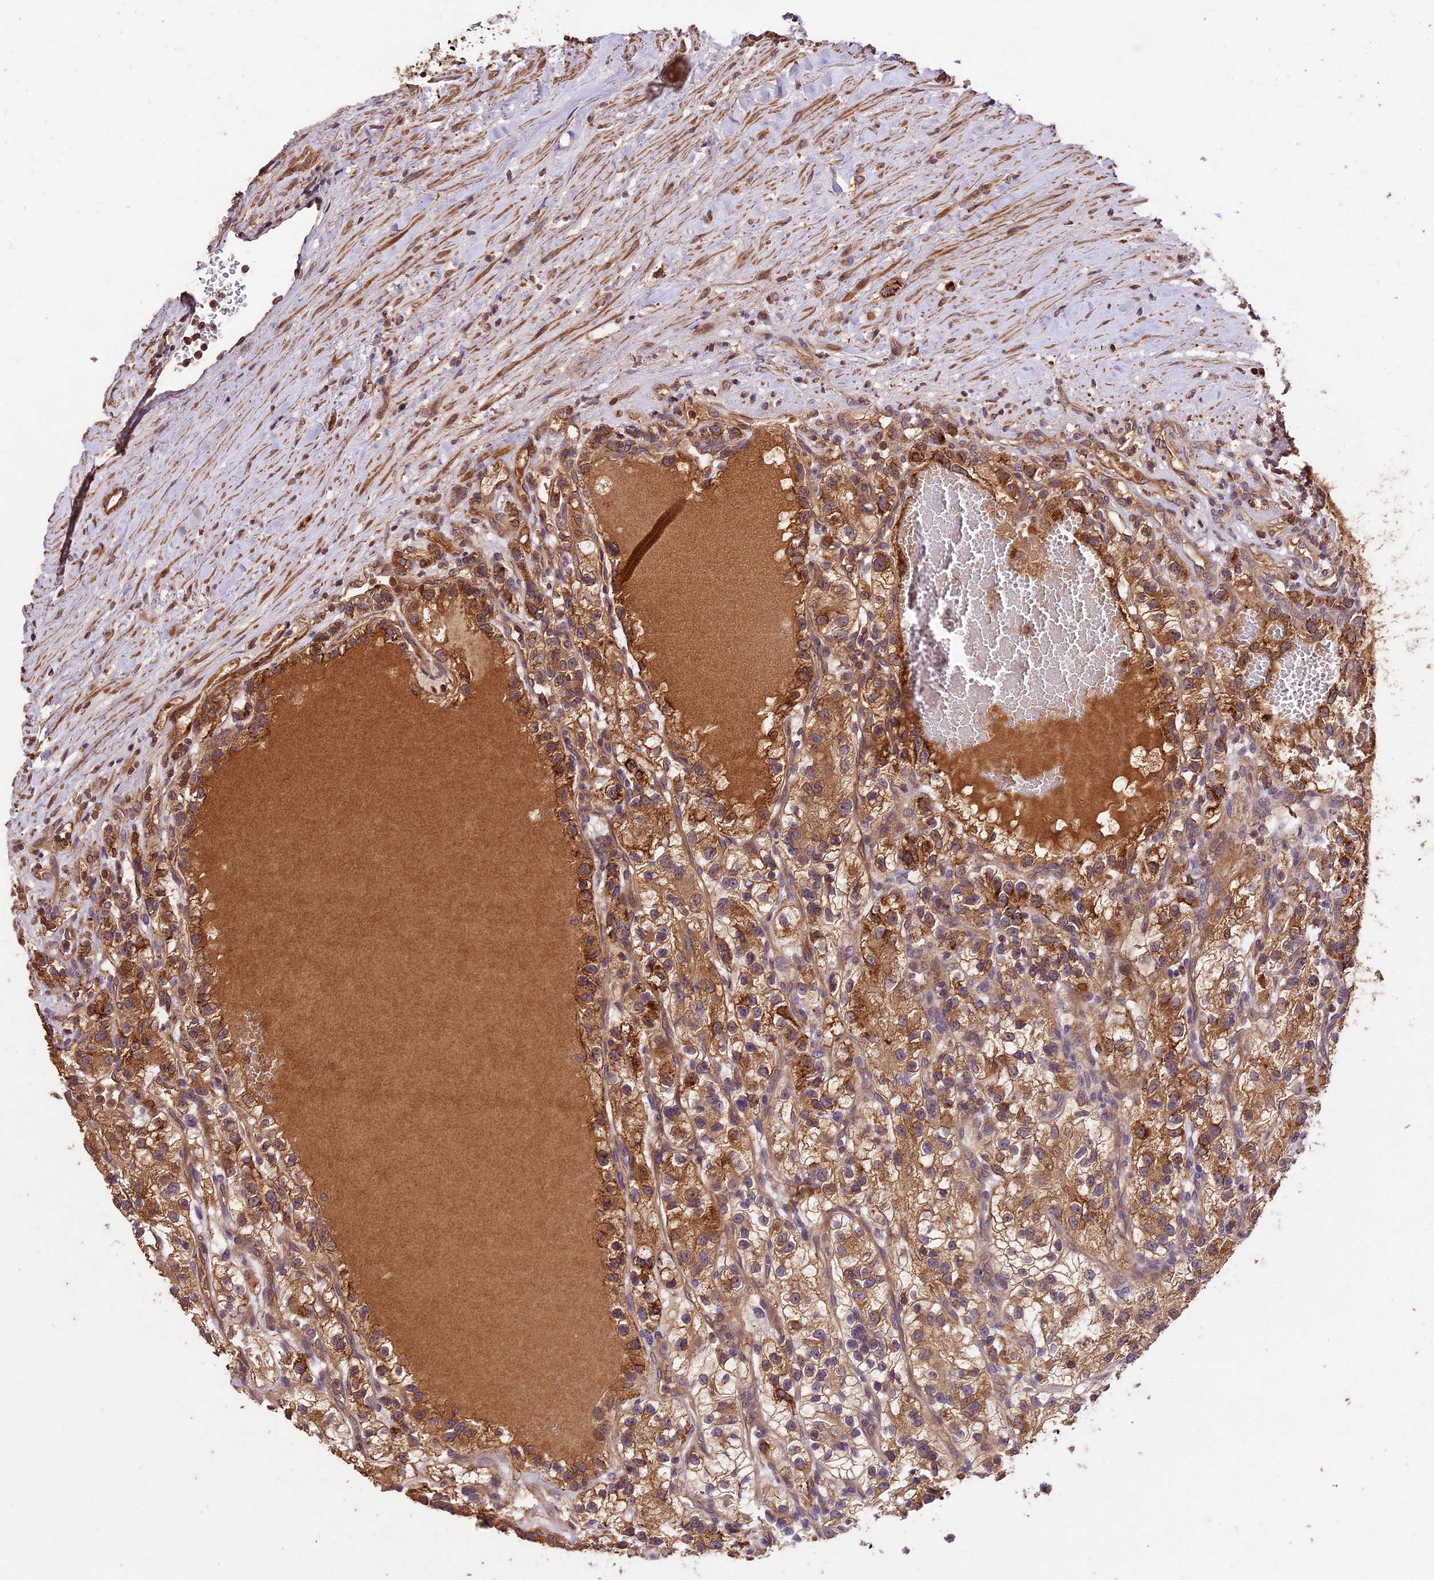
{"staining": {"intensity": "moderate", "quantity": ">75%", "location": "cytoplasmic/membranous"}, "tissue": "renal cancer", "cell_type": "Tumor cells", "image_type": "cancer", "snomed": [{"axis": "morphology", "description": "Adenocarcinoma, NOS"}, {"axis": "topography", "description": "Kidney"}], "caption": "High-magnification brightfield microscopy of adenocarcinoma (renal) stained with DAB (brown) and counterstained with hematoxylin (blue). tumor cells exhibit moderate cytoplasmic/membranous expression is seen in approximately>75% of cells.", "gene": "CRLF1", "patient": {"sex": "female", "age": 57}}